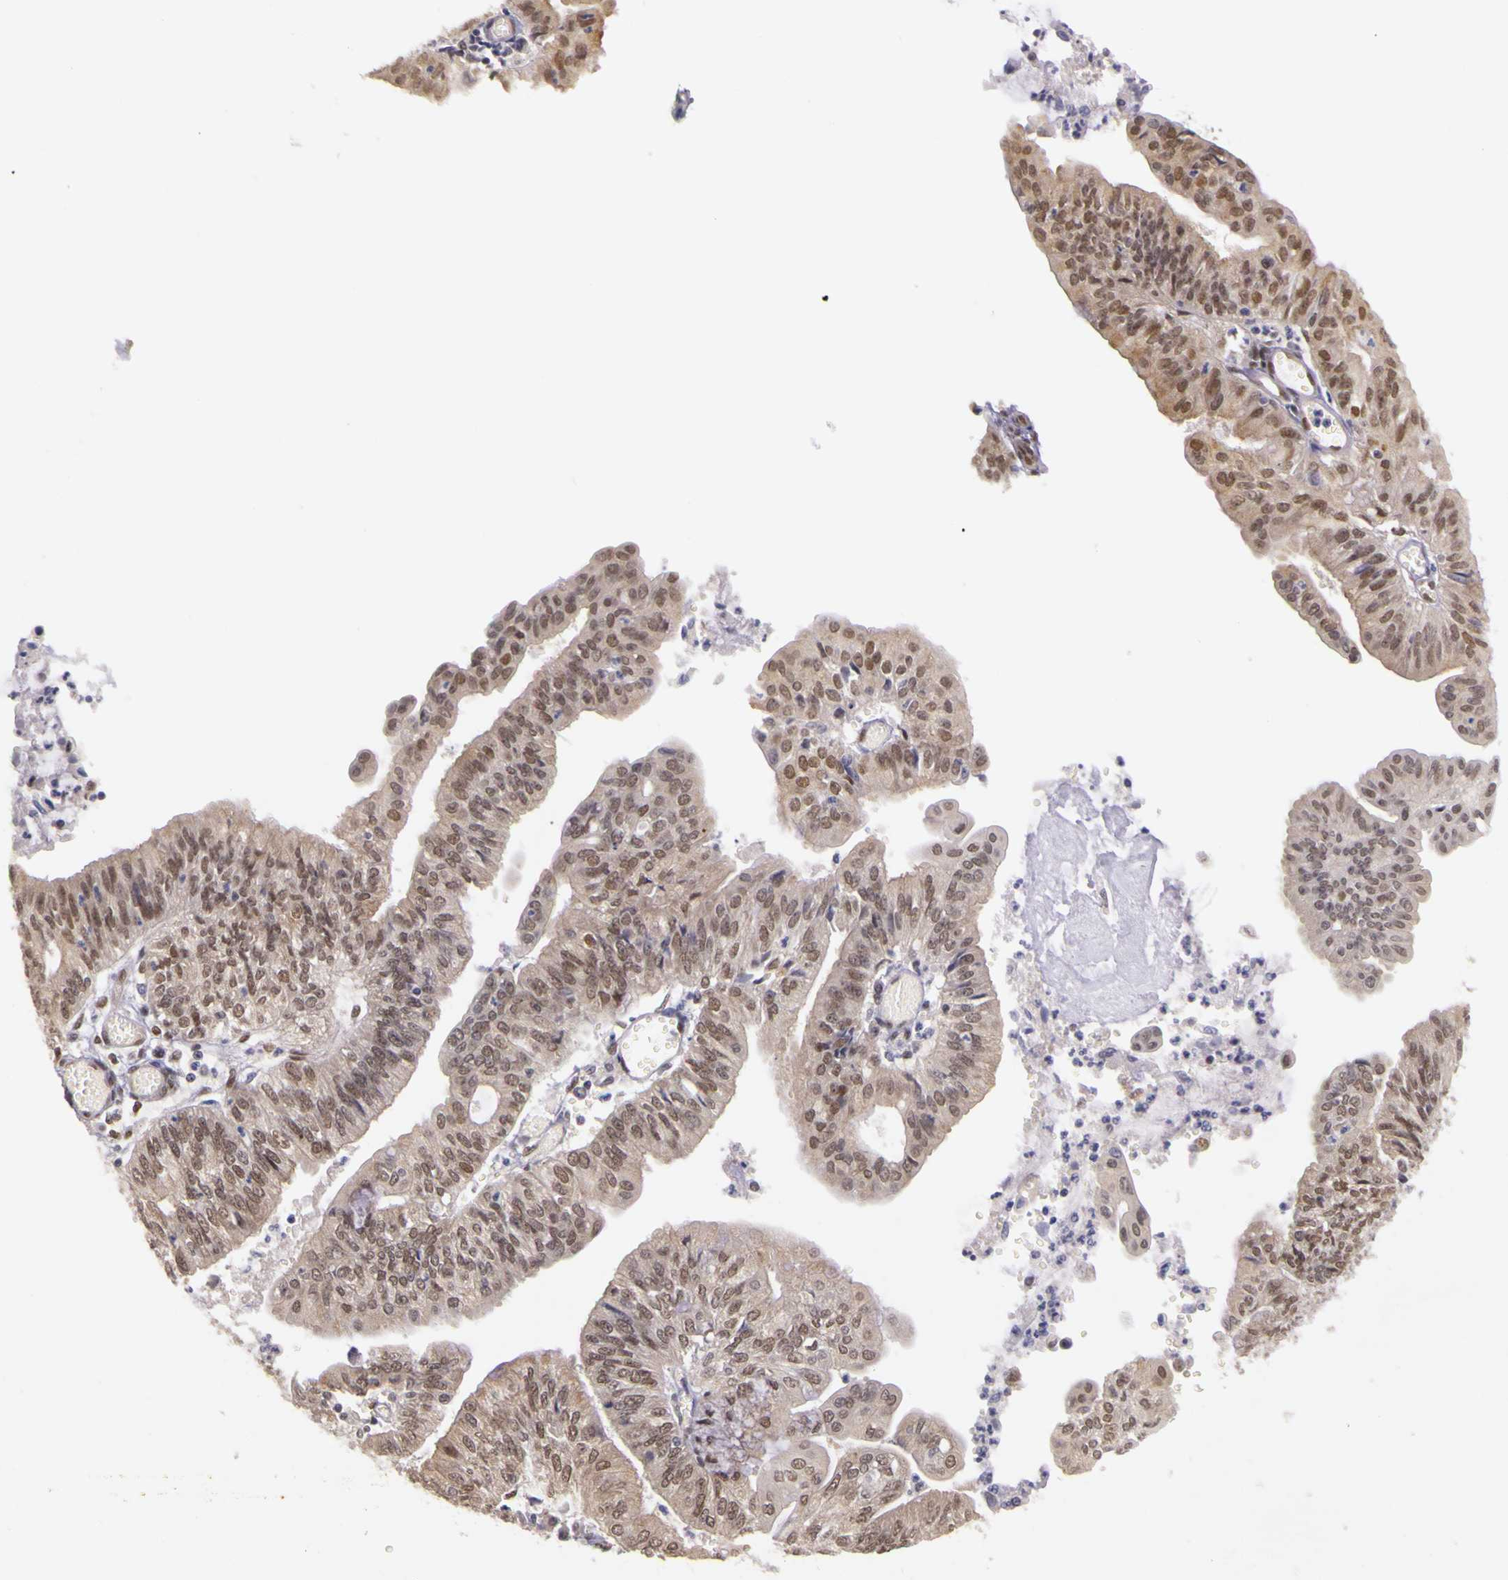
{"staining": {"intensity": "weak", "quantity": ">75%", "location": "nuclear"}, "tissue": "endometrial cancer", "cell_type": "Tumor cells", "image_type": "cancer", "snomed": [{"axis": "morphology", "description": "Adenocarcinoma, NOS"}, {"axis": "topography", "description": "Endometrium"}], "caption": "Weak nuclear positivity is present in approximately >75% of tumor cells in endometrial adenocarcinoma. (Stains: DAB in brown, nuclei in blue, Microscopy: brightfield microscopy at high magnification).", "gene": "WDR13", "patient": {"sex": "female", "age": 59}}